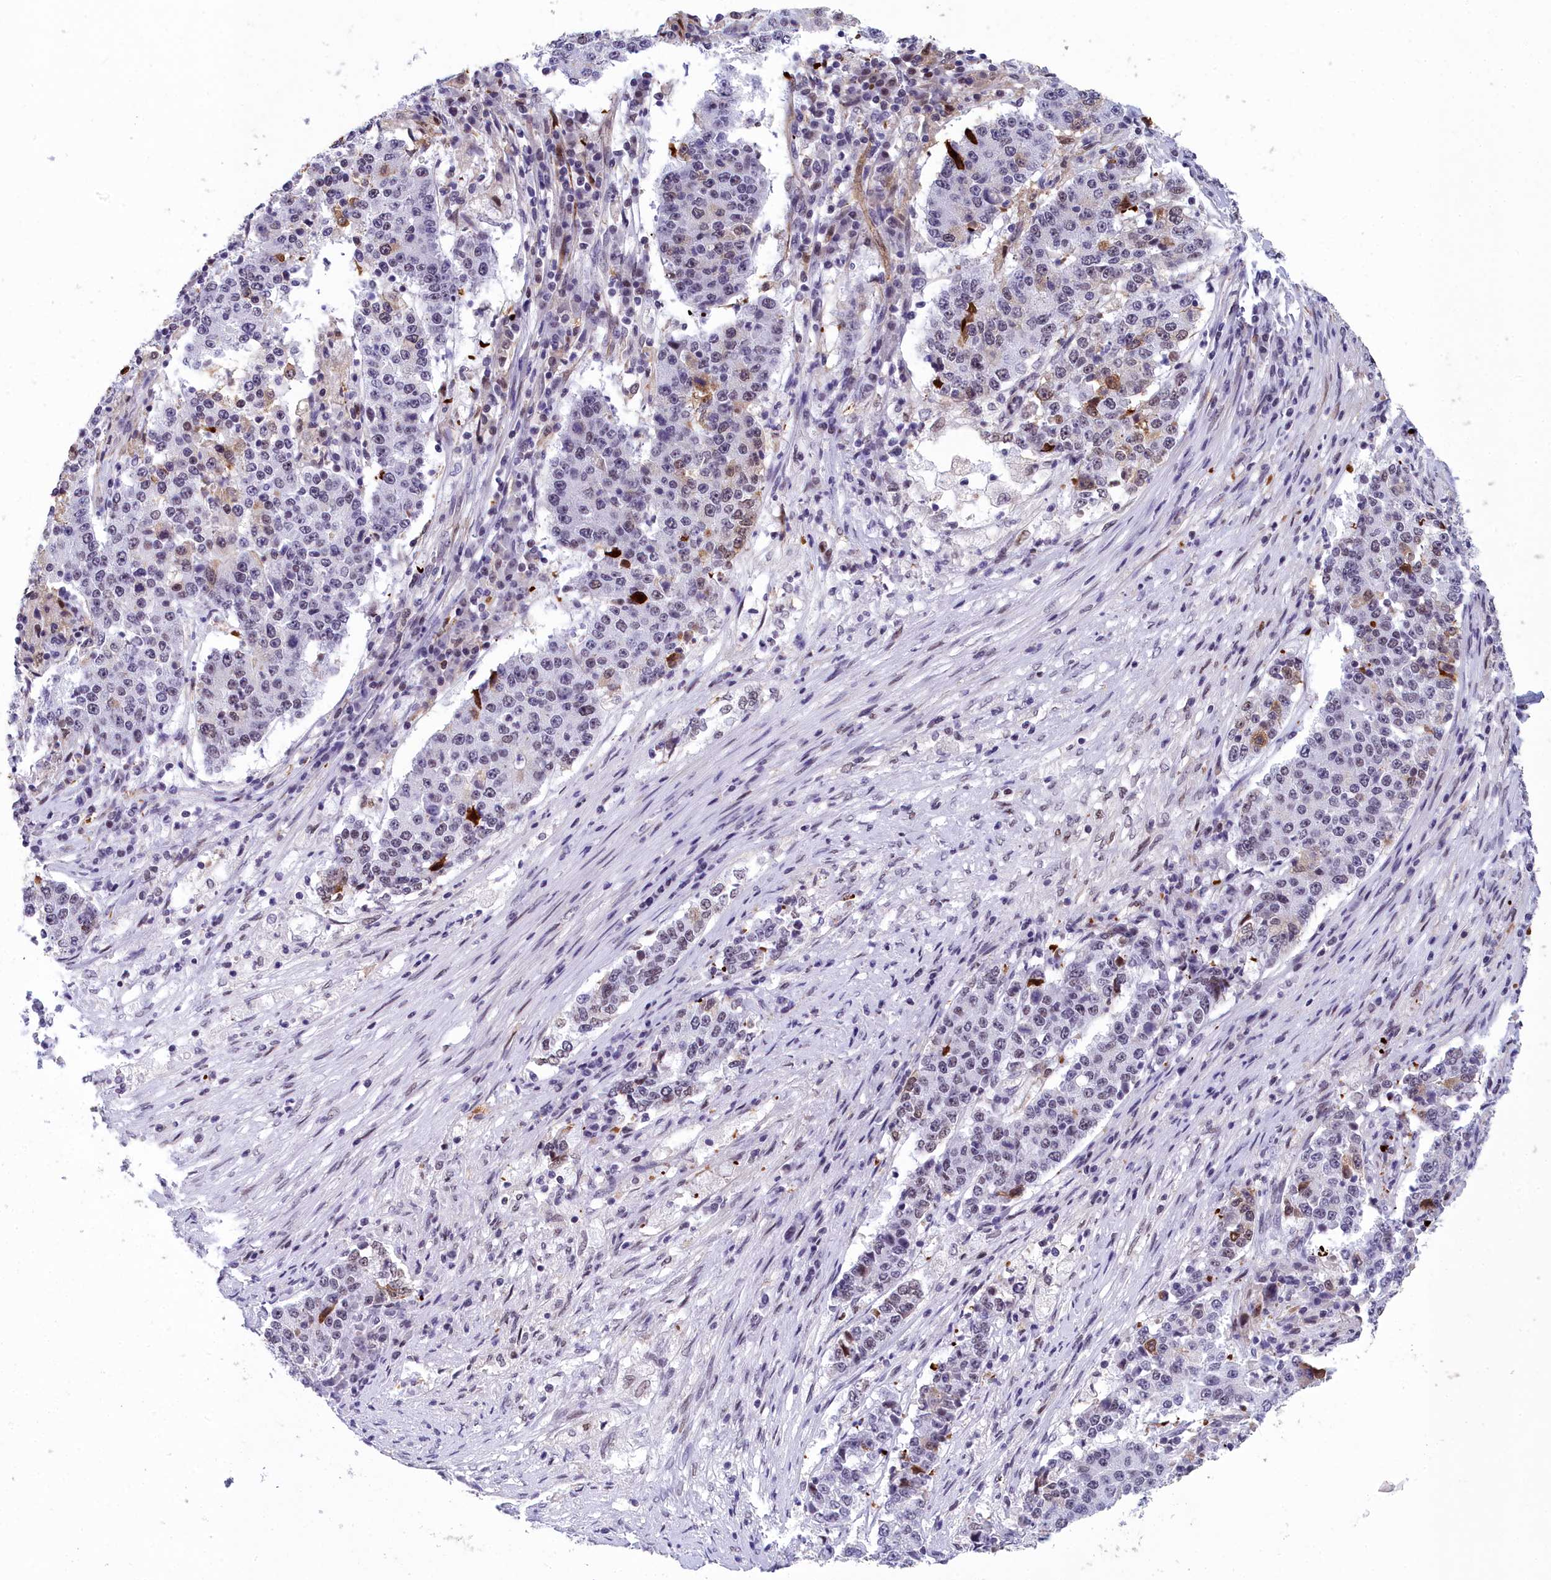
{"staining": {"intensity": "strong", "quantity": "<25%", "location": "cytoplasmic/membranous,nuclear"}, "tissue": "stomach cancer", "cell_type": "Tumor cells", "image_type": "cancer", "snomed": [{"axis": "morphology", "description": "Adenocarcinoma, NOS"}, {"axis": "topography", "description": "Stomach"}], "caption": "Adenocarcinoma (stomach) stained with DAB (3,3'-diaminobenzidine) IHC shows medium levels of strong cytoplasmic/membranous and nuclear positivity in approximately <25% of tumor cells. (Stains: DAB in brown, nuclei in blue, Microscopy: brightfield microscopy at high magnification).", "gene": "CCDC97", "patient": {"sex": "male", "age": 59}}